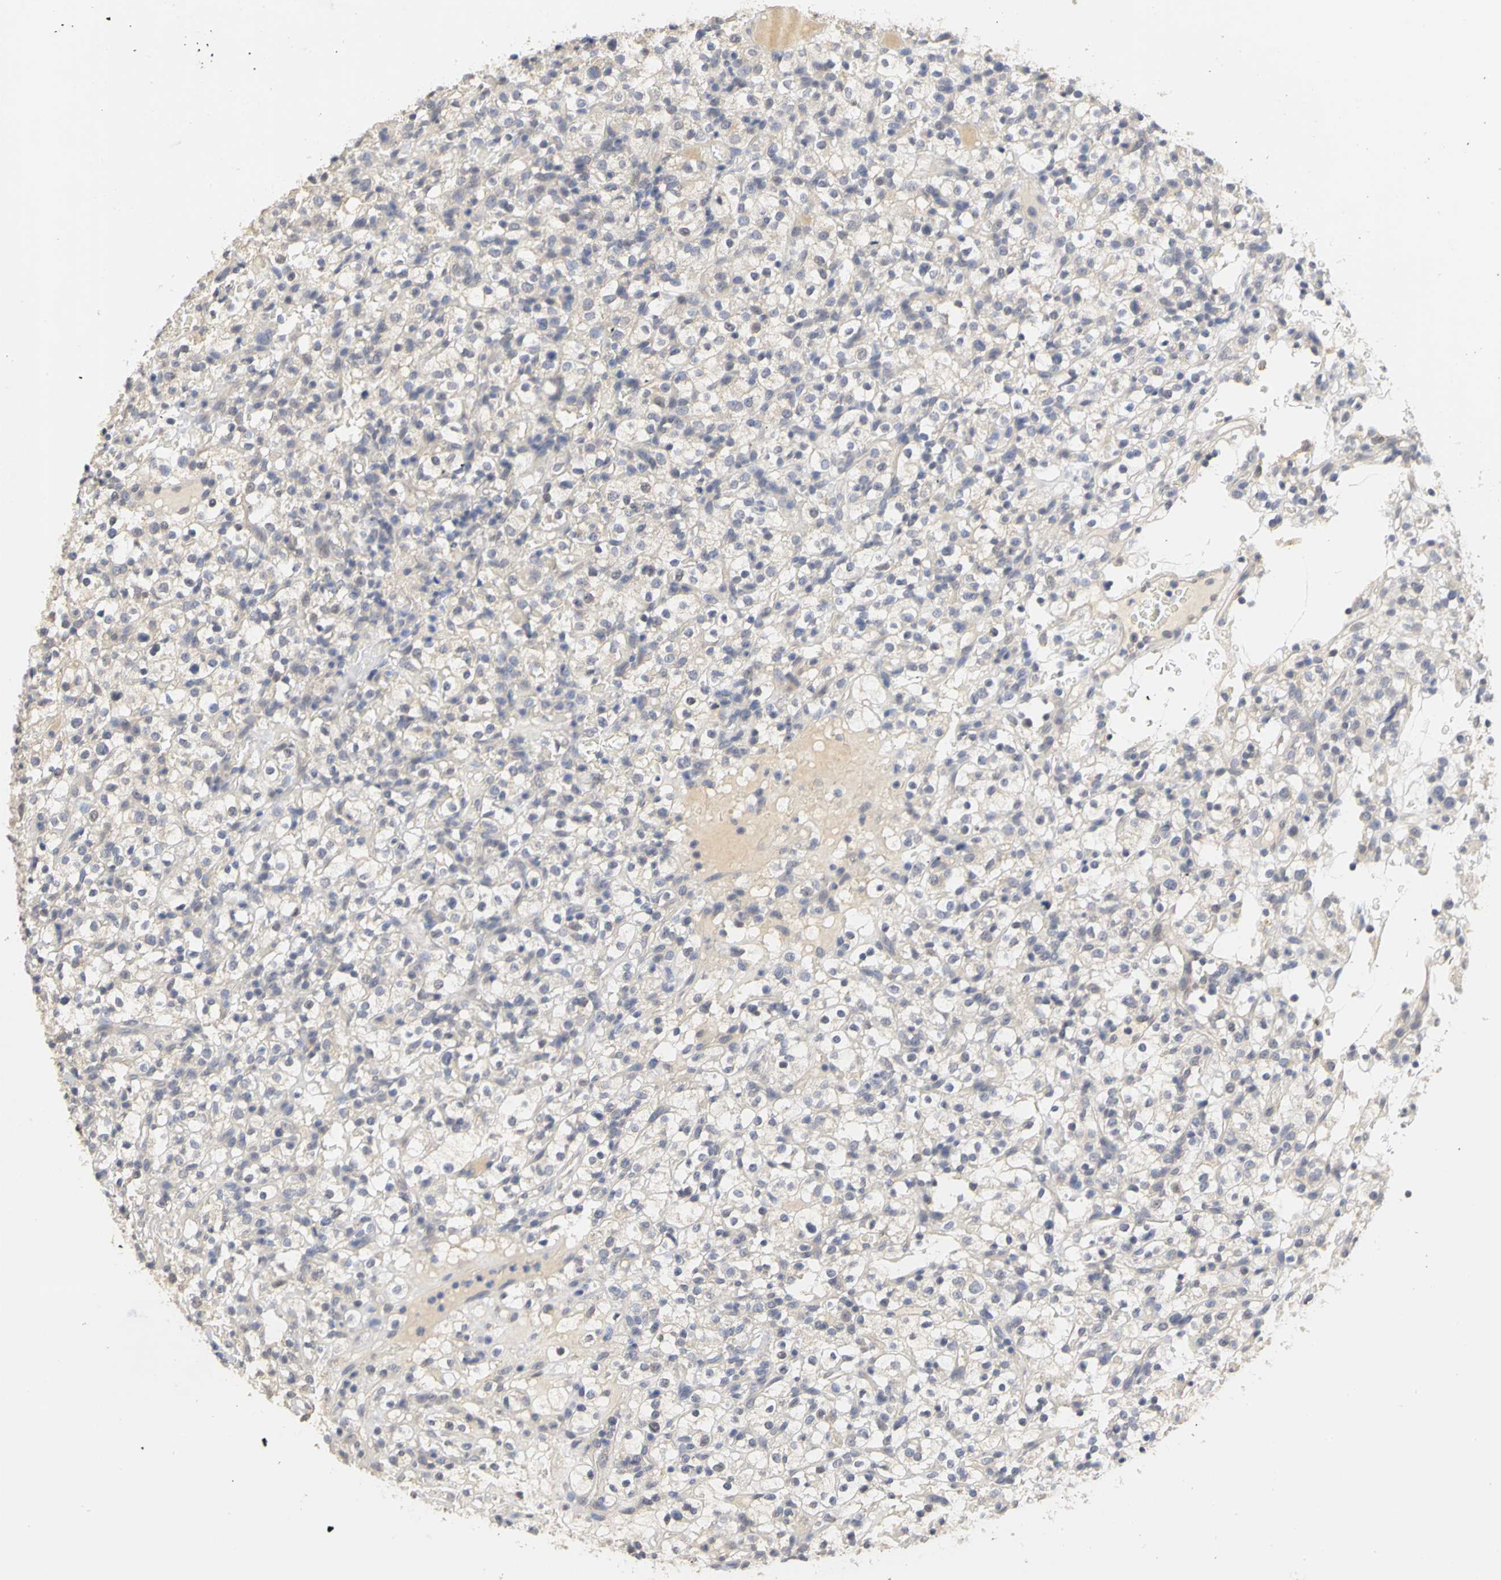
{"staining": {"intensity": "negative", "quantity": "none", "location": "none"}, "tissue": "renal cancer", "cell_type": "Tumor cells", "image_type": "cancer", "snomed": [{"axis": "morphology", "description": "Normal tissue, NOS"}, {"axis": "morphology", "description": "Adenocarcinoma, NOS"}, {"axis": "topography", "description": "Kidney"}], "caption": "This is an immunohistochemistry (IHC) histopathology image of human renal adenocarcinoma. There is no positivity in tumor cells.", "gene": "PGR", "patient": {"sex": "female", "age": 72}}